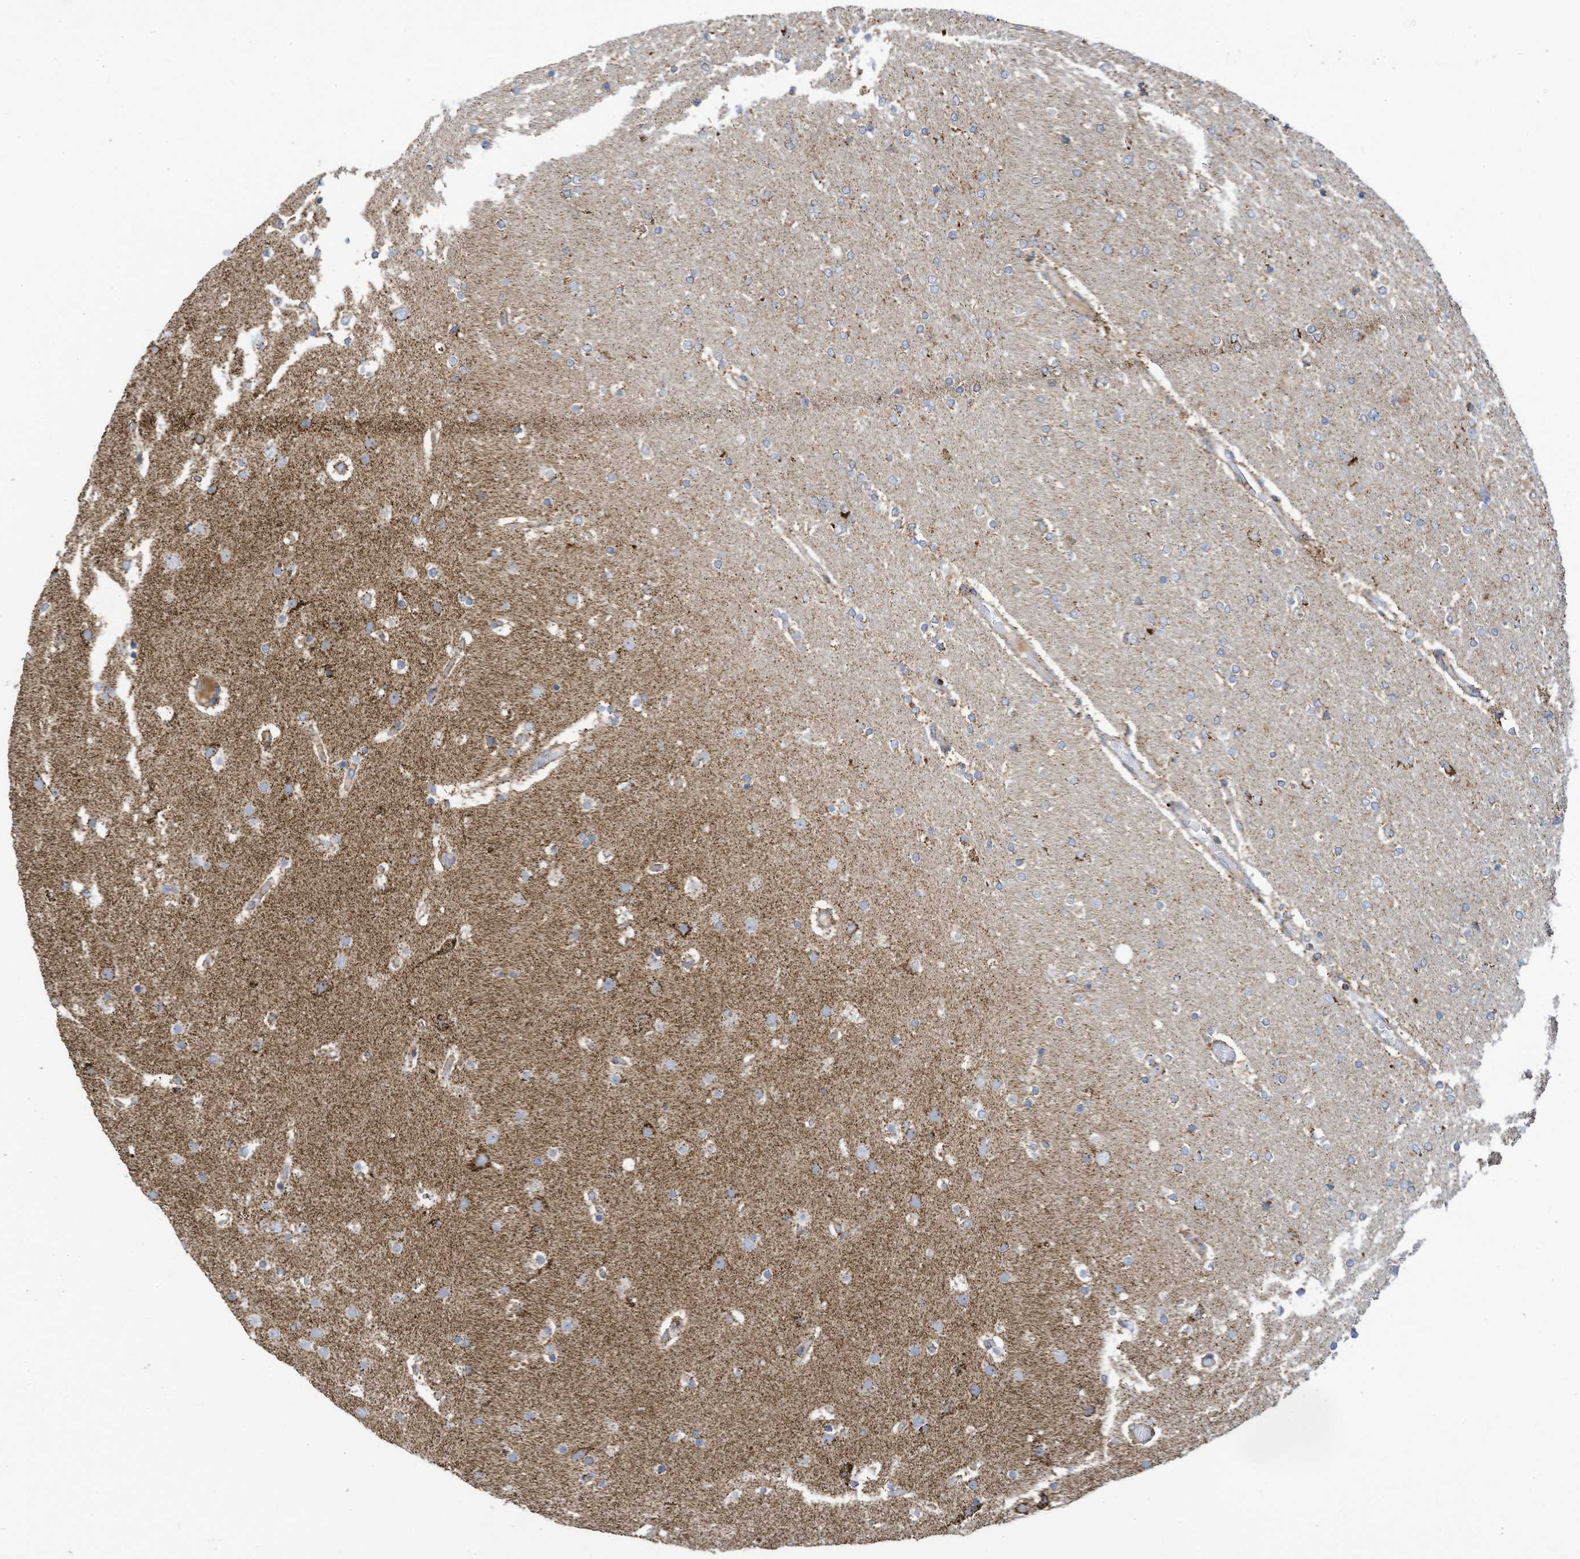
{"staining": {"intensity": "weak", "quantity": "25%-75%", "location": "cytoplasmic/membranous"}, "tissue": "glioma", "cell_type": "Tumor cells", "image_type": "cancer", "snomed": [{"axis": "morphology", "description": "Glioma, malignant, High grade"}, {"axis": "topography", "description": "Cerebral cortex"}], "caption": "About 25%-75% of tumor cells in human glioma demonstrate weak cytoplasmic/membranous protein staining as visualized by brown immunohistochemical staining.", "gene": "COX10", "patient": {"sex": "female", "age": 36}}